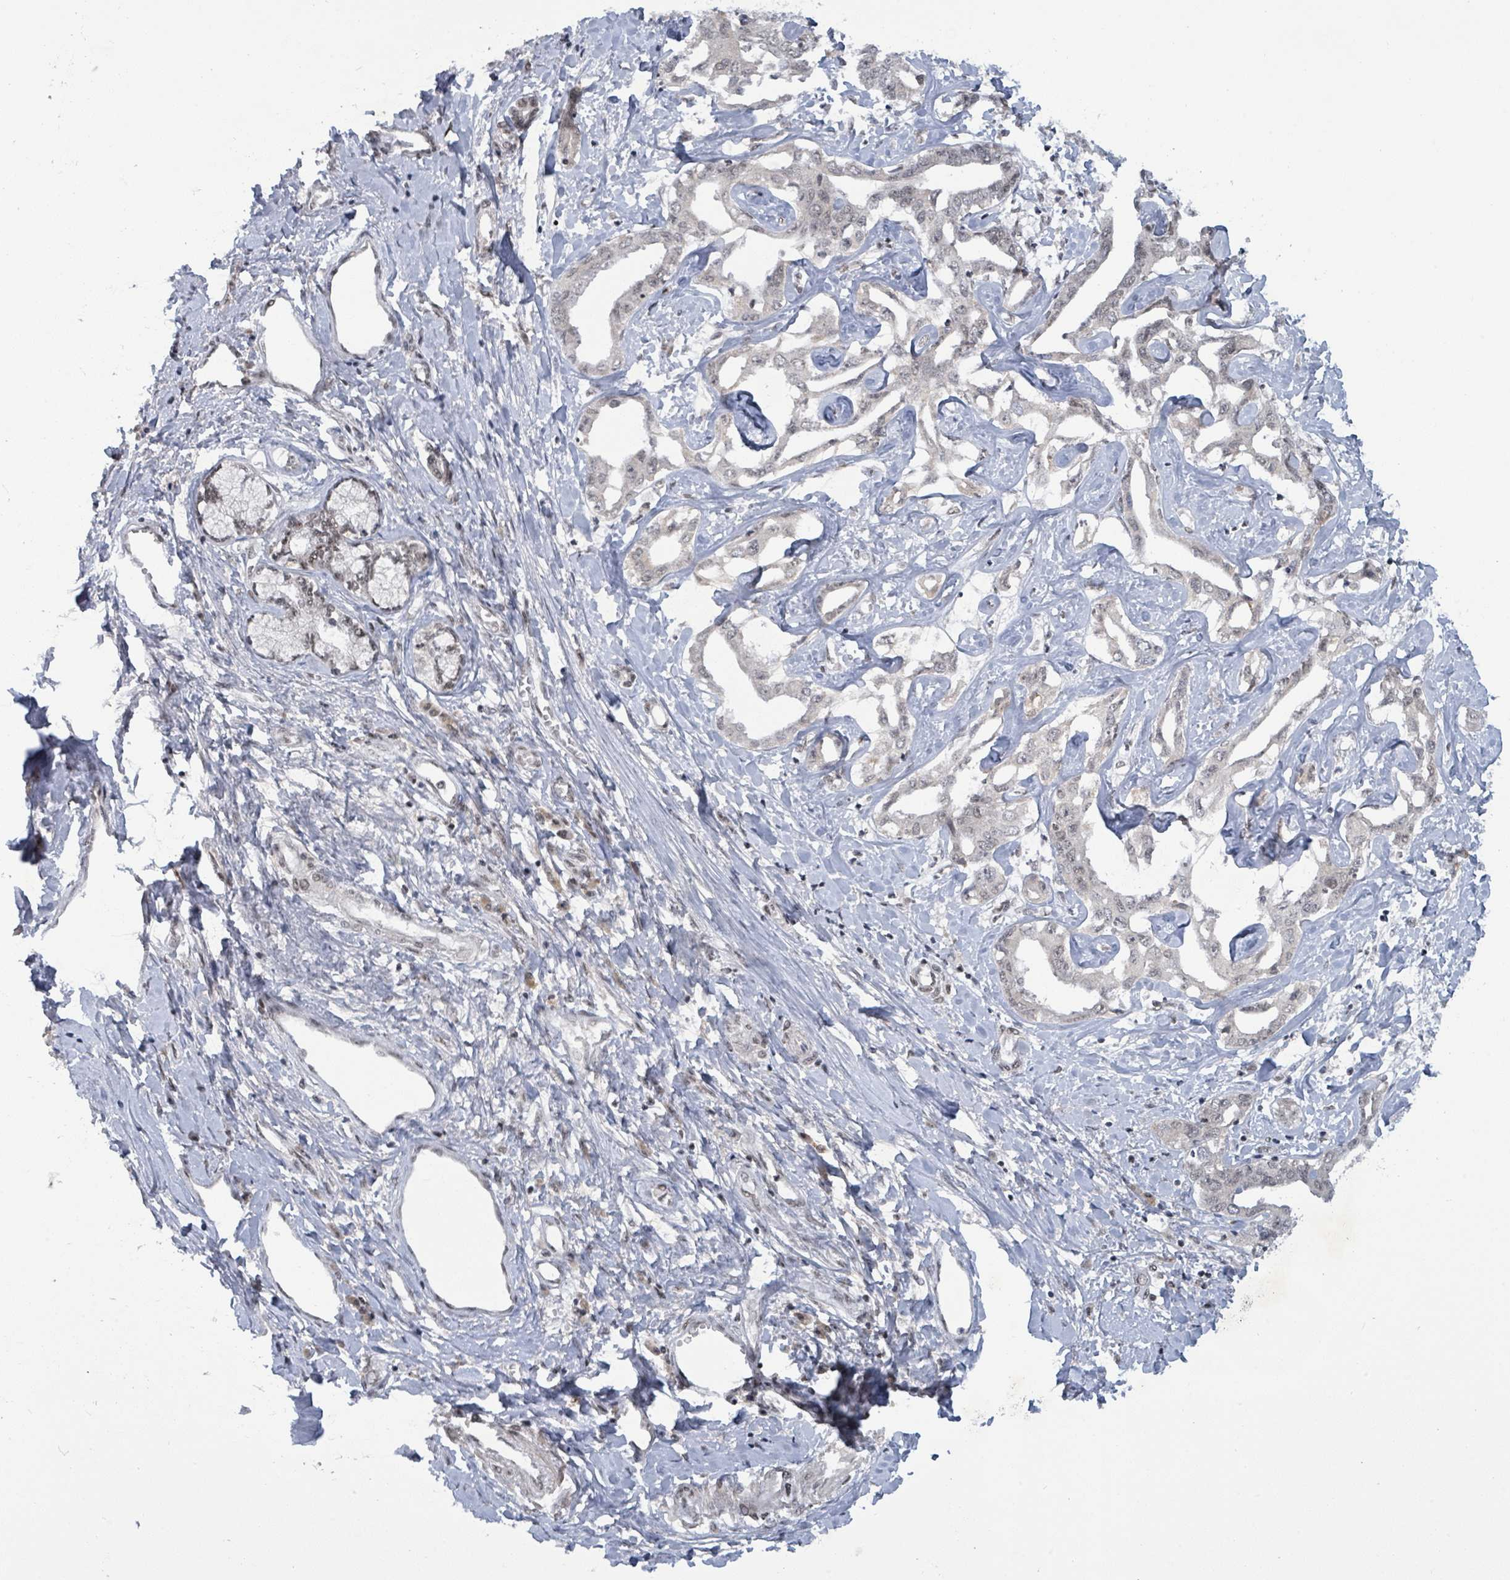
{"staining": {"intensity": "weak", "quantity": "<25%", "location": "nuclear"}, "tissue": "liver cancer", "cell_type": "Tumor cells", "image_type": "cancer", "snomed": [{"axis": "morphology", "description": "Cholangiocarcinoma"}, {"axis": "topography", "description": "Liver"}], "caption": "Immunohistochemistry micrograph of cholangiocarcinoma (liver) stained for a protein (brown), which exhibits no positivity in tumor cells.", "gene": "BANP", "patient": {"sex": "male", "age": 59}}